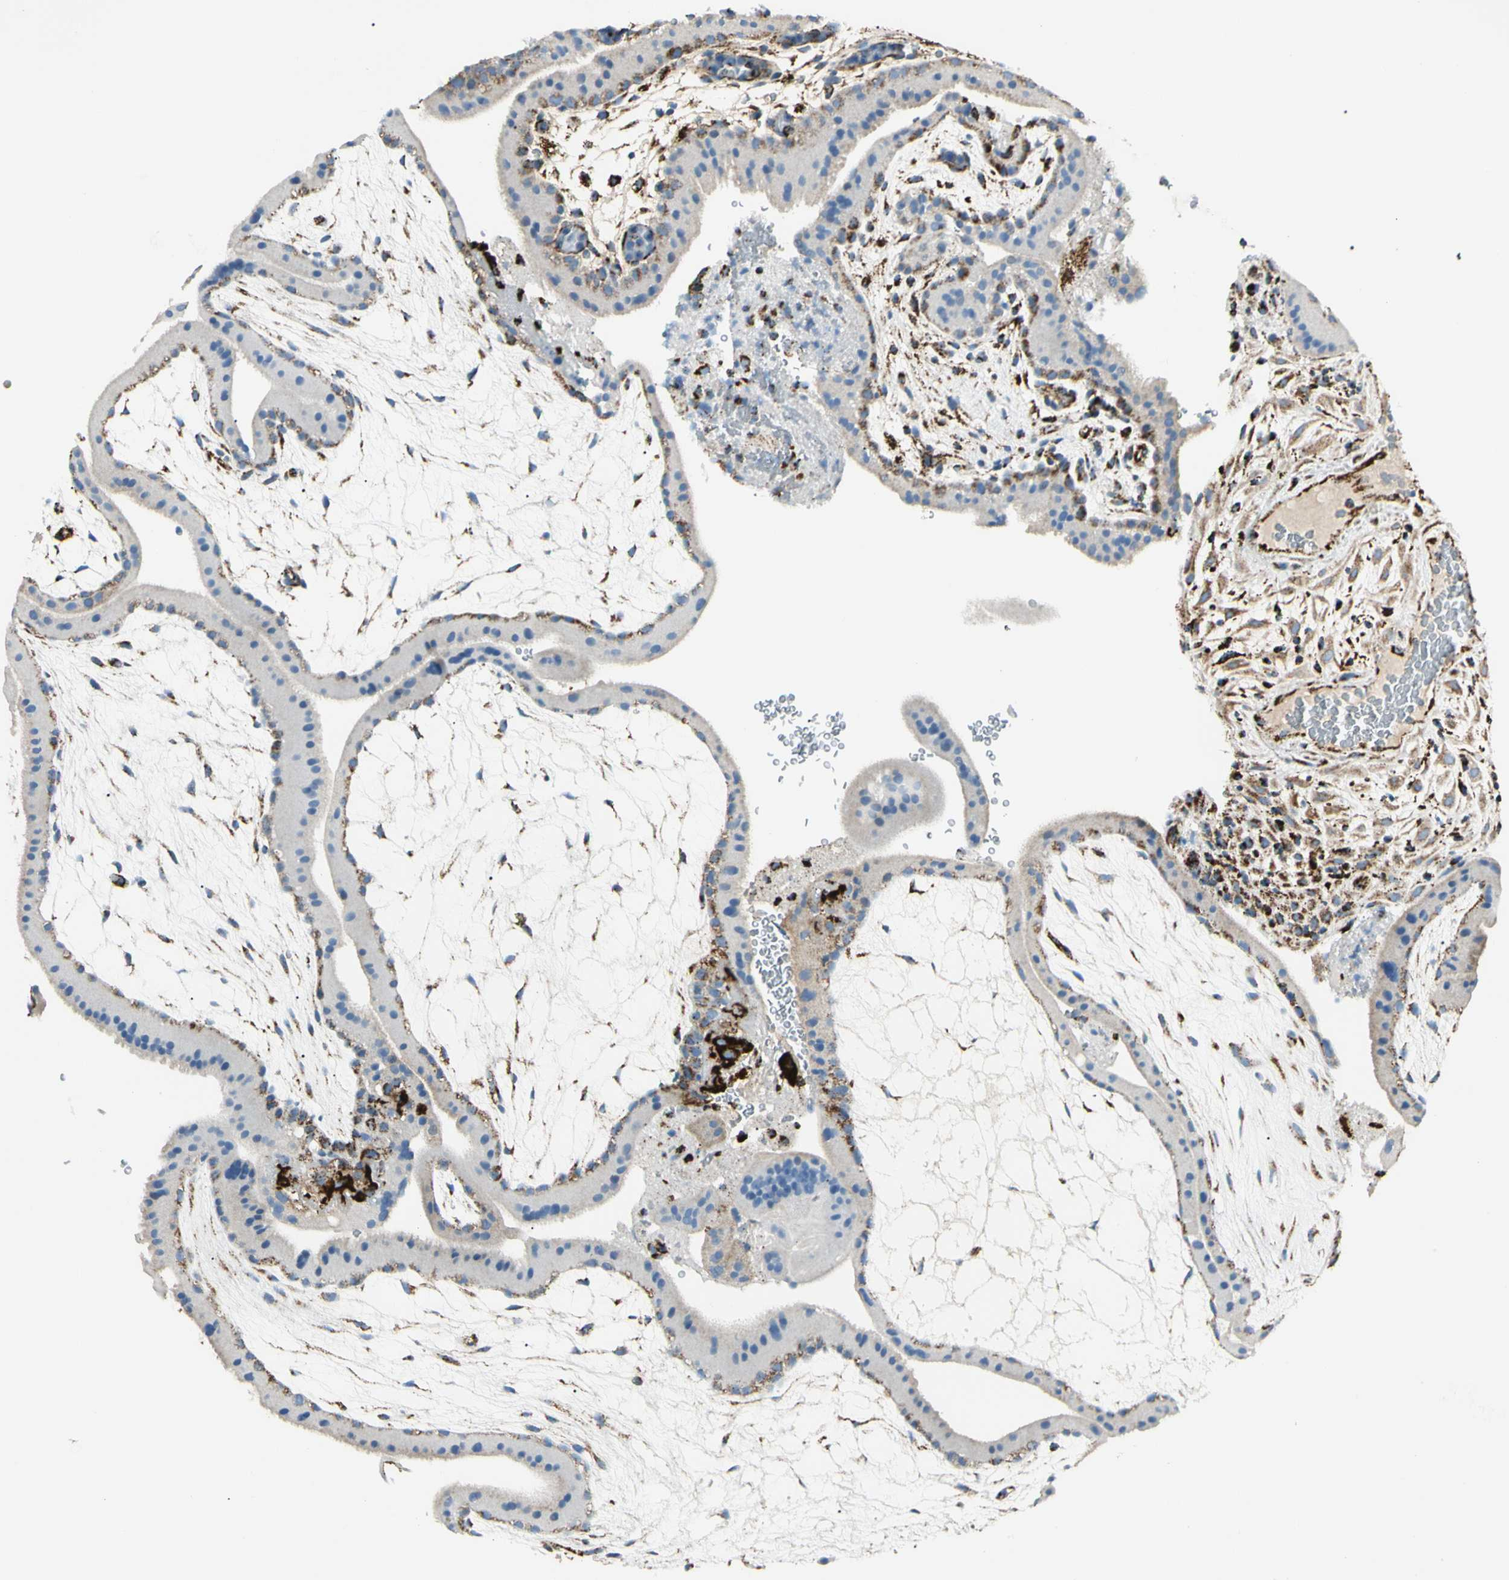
{"staining": {"intensity": "moderate", "quantity": ">75%", "location": "cytoplasmic/membranous"}, "tissue": "placenta", "cell_type": "Decidual cells", "image_type": "normal", "snomed": [{"axis": "morphology", "description": "Normal tissue, NOS"}, {"axis": "topography", "description": "Placenta"}], "caption": "Protein staining reveals moderate cytoplasmic/membranous staining in about >75% of decidual cells in normal placenta. The protein is stained brown, and the nuclei are stained in blue (DAB (3,3'-diaminobenzidine) IHC with brightfield microscopy, high magnification).", "gene": "ME2", "patient": {"sex": "female", "age": 19}}